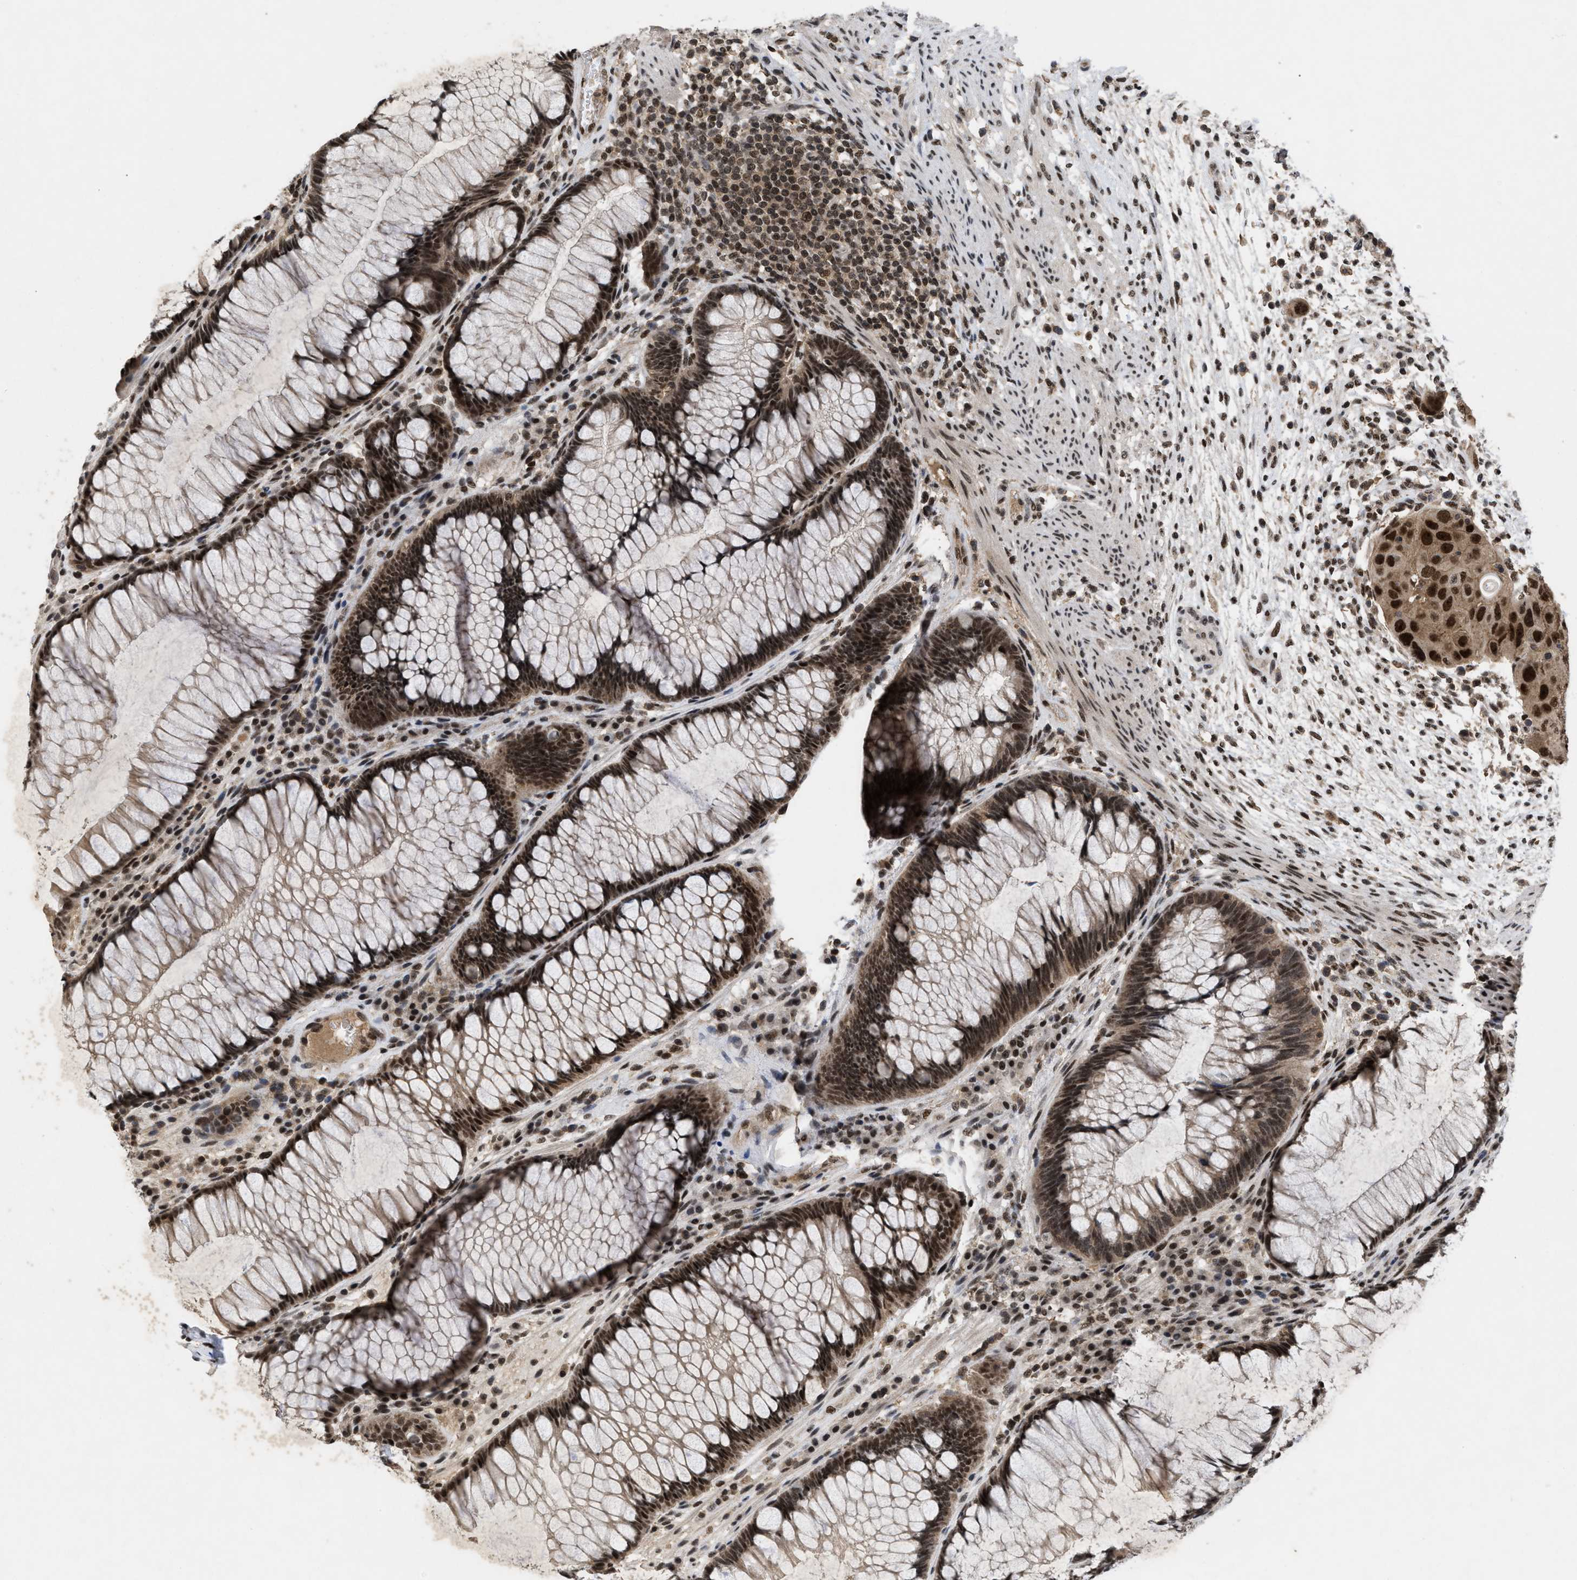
{"staining": {"intensity": "moderate", "quantity": ">75%", "location": "cytoplasmic/membranous,nuclear"}, "tissue": "rectum", "cell_type": "Glandular cells", "image_type": "normal", "snomed": [{"axis": "morphology", "description": "Normal tissue, NOS"}, {"axis": "topography", "description": "Rectum"}], "caption": "Approximately >75% of glandular cells in benign human rectum exhibit moderate cytoplasmic/membranous,nuclear protein staining as visualized by brown immunohistochemical staining.", "gene": "ZNF346", "patient": {"sex": "male", "age": 51}}